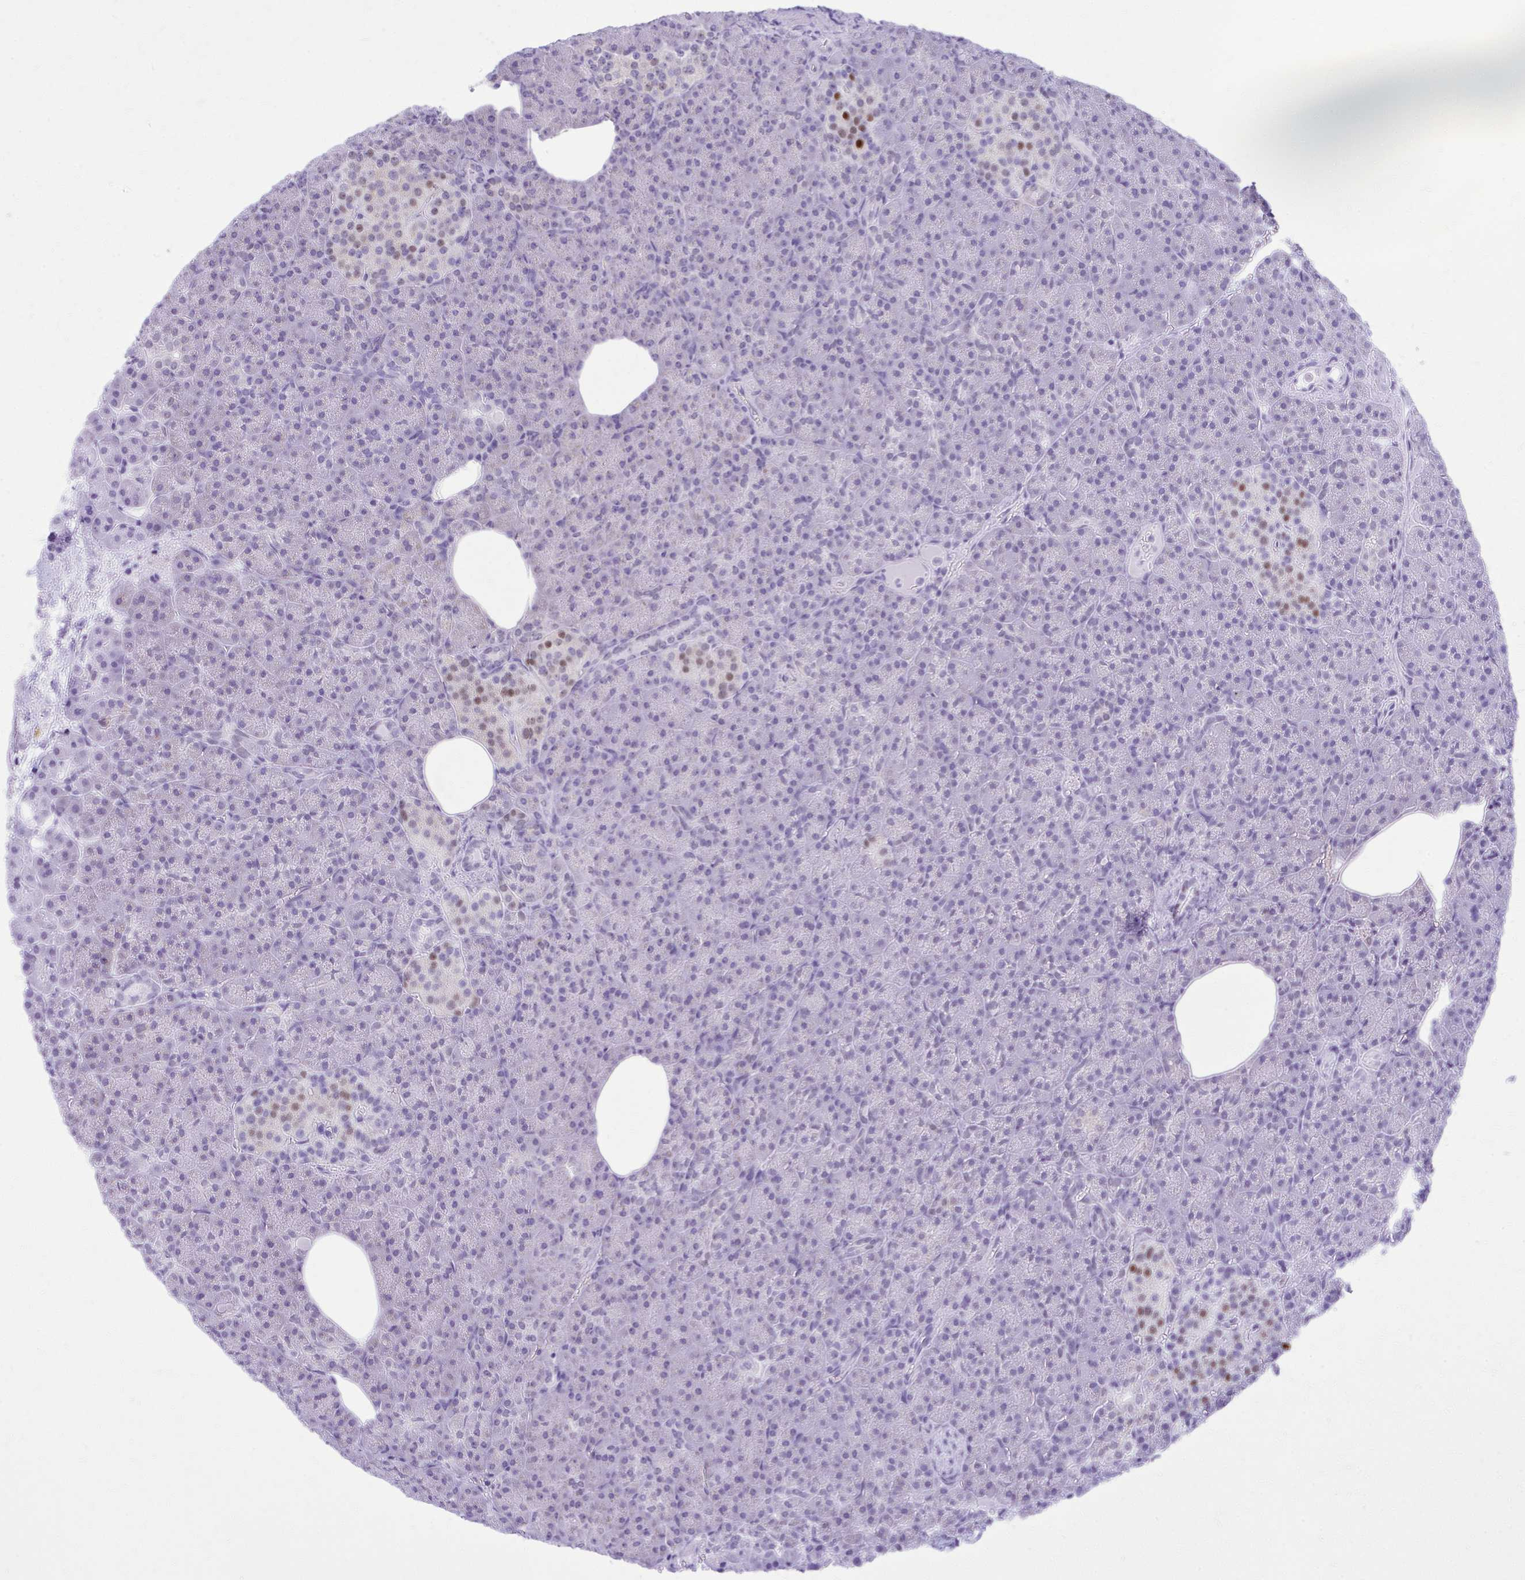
{"staining": {"intensity": "negative", "quantity": "none", "location": "none"}, "tissue": "pancreas", "cell_type": "Exocrine glandular cells", "image_type": "normal", "snomed": [{"axis": "morphology", "description": "Normal tissue, NOS"}, {"axis": "topography", "description": "Pancreas"}], "caption": "Exocrine glandular cells show no significant protein positivity in normal pancreas. Nuclei are stained in blue.", "gene": "RALYL", "patient": {"sex": "female", "age": 74}}